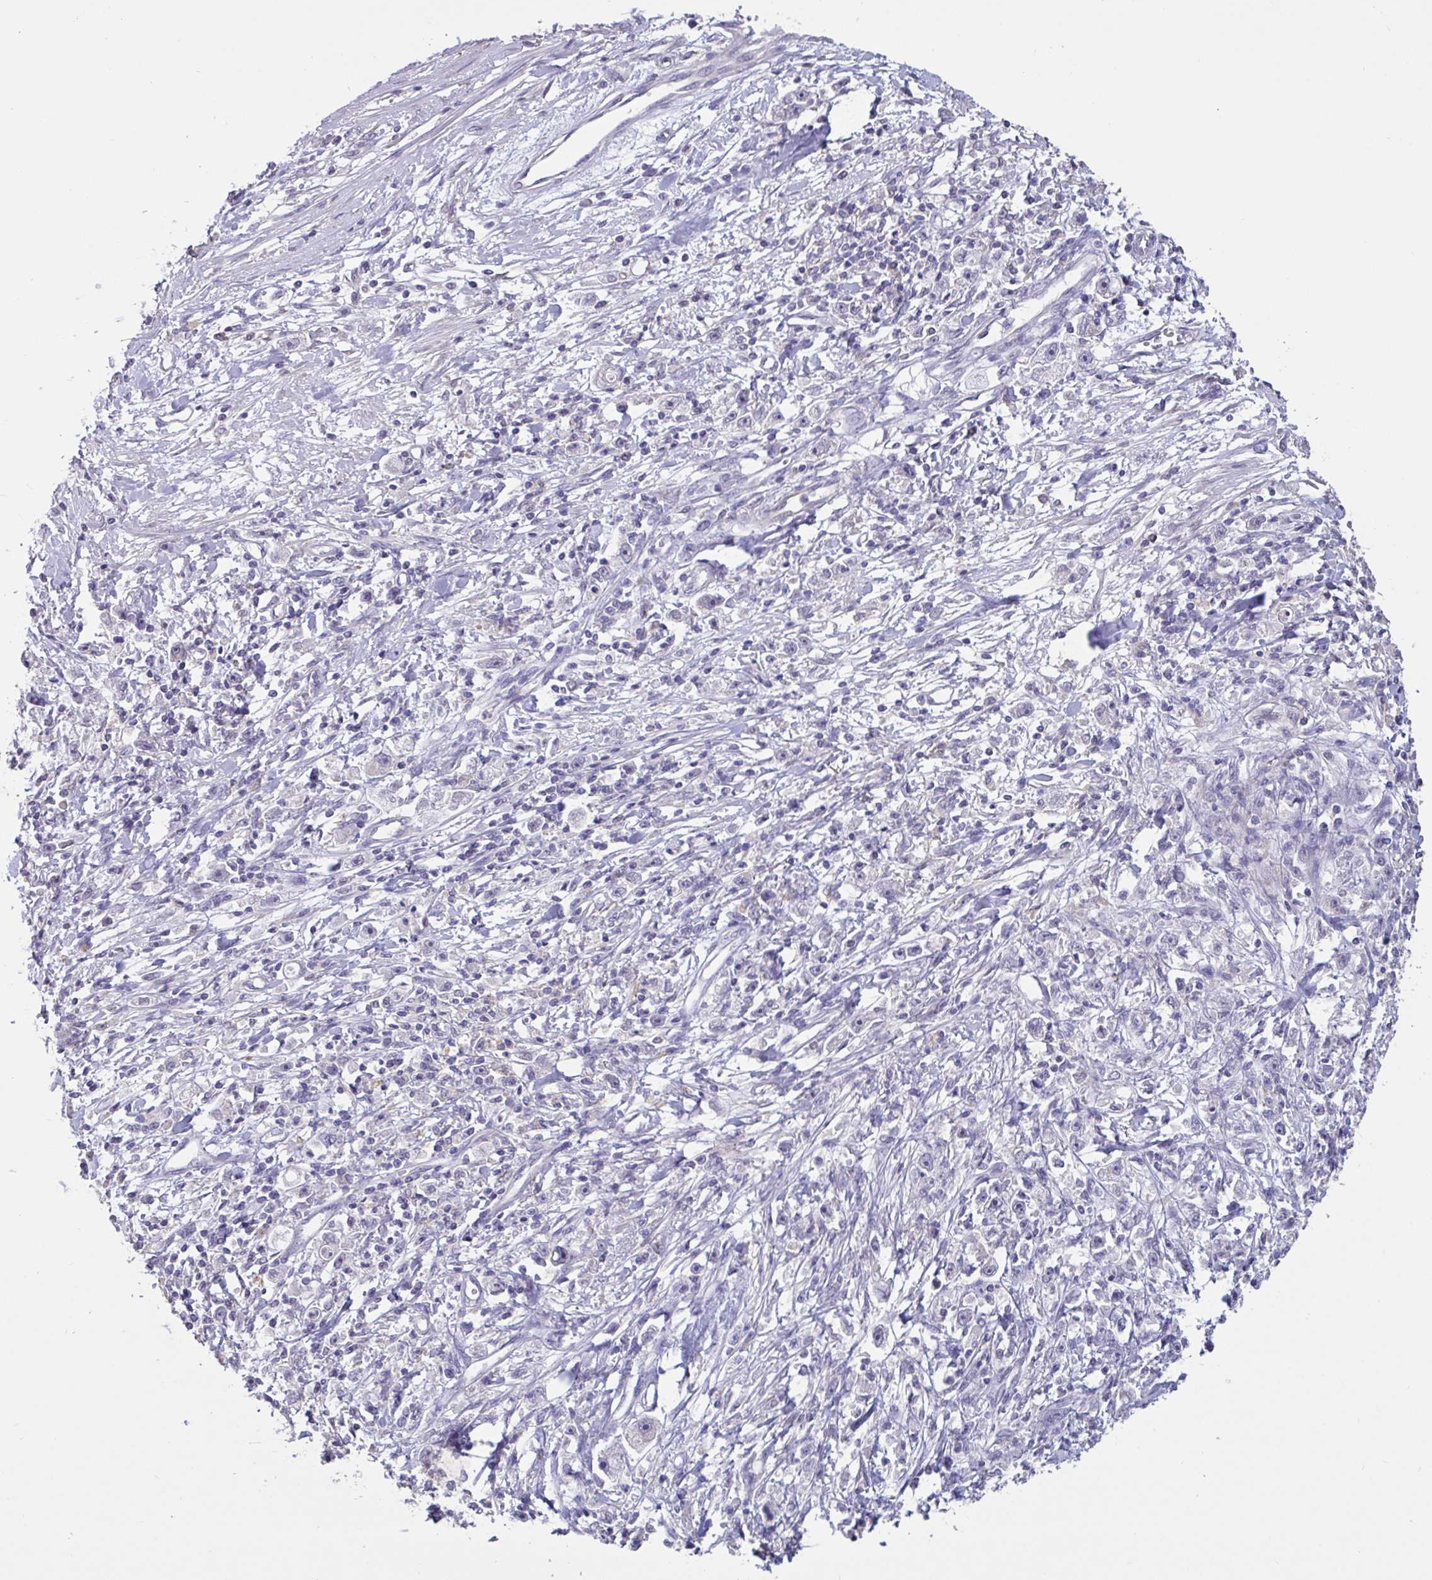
{"staining": {"intensity": "negative", "quantity": "none", "location": "none"}, "tissue": "stomach cancer", "cell_type": "Tumor cells", "image_type": "cancer", "snomed": [{"axis": "morphology", "description": "Adenocarcinoma, NOS"}, {"axis": "topography", "description": "Stomach"}], "caption": "Tumor cells are negative for brown protein staining in adenocarcinoma (stomach). The staining was performed using DAB to visualize the protein expression in brown, while the nuclei were stained in blue with hematoxylin (Magnification: 20x).", "gene": "DDX39A", "patient": {"sex": "female", "age": 59}}